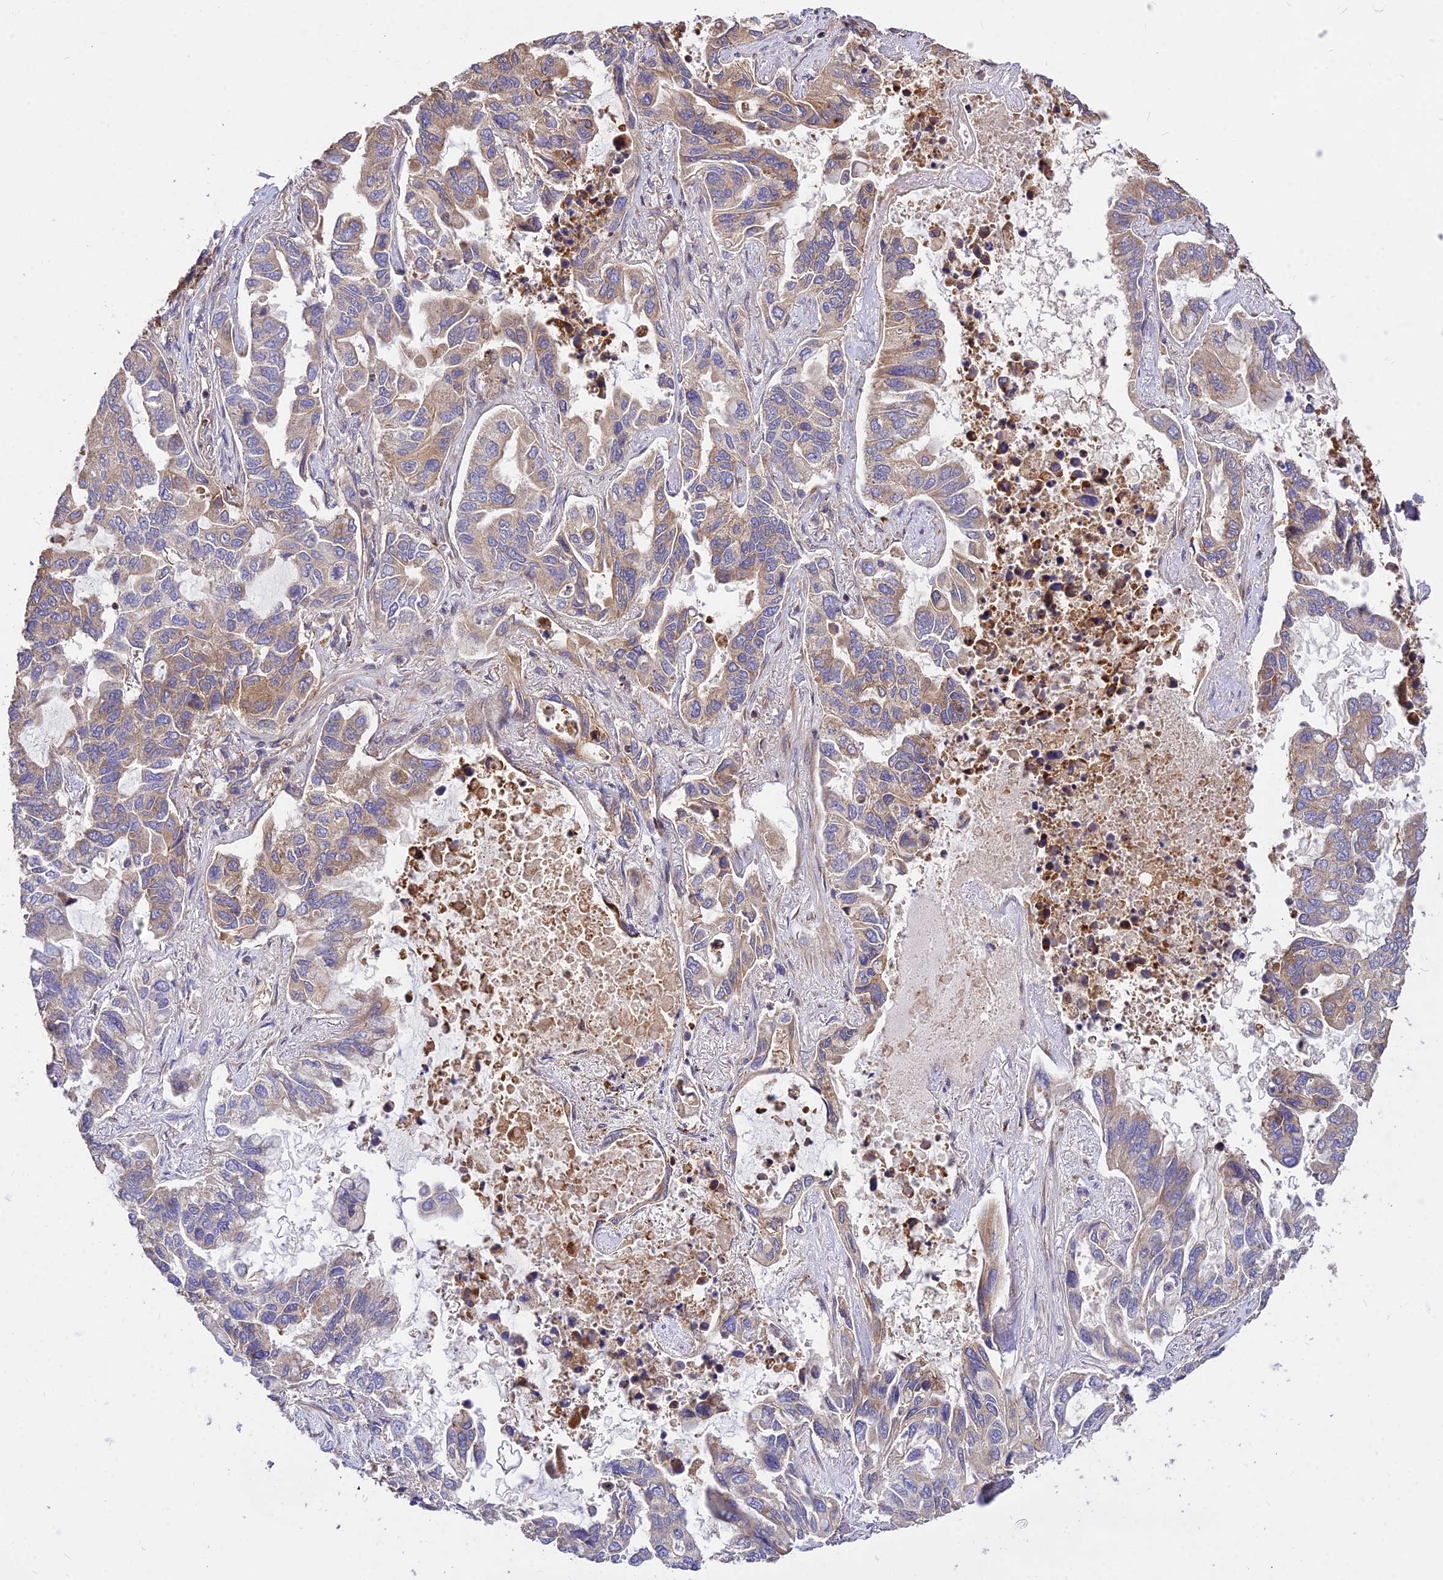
{"staining": {"intensity": "moderate", "quantity": "25%-75%", "location": "cytoplasmic/membranous"}, "tissue": "lung cancer", "cell_type": "Tumor cells", "image_type": "cancer", "snomed": [{"axis": "morphology", "description": "Adenocarcinoma, NOS"}, {"axis": "topography", "description": "Lung"}], "caption": "This is a micrograph of immunohistochemistry staining of adenocarcinoma (lung), which shows moderate positivity in the cytoplasmic/membranous of tumor cells.", "gene": "ROCK1", "patient": {"sex": "male", "age": 64}}